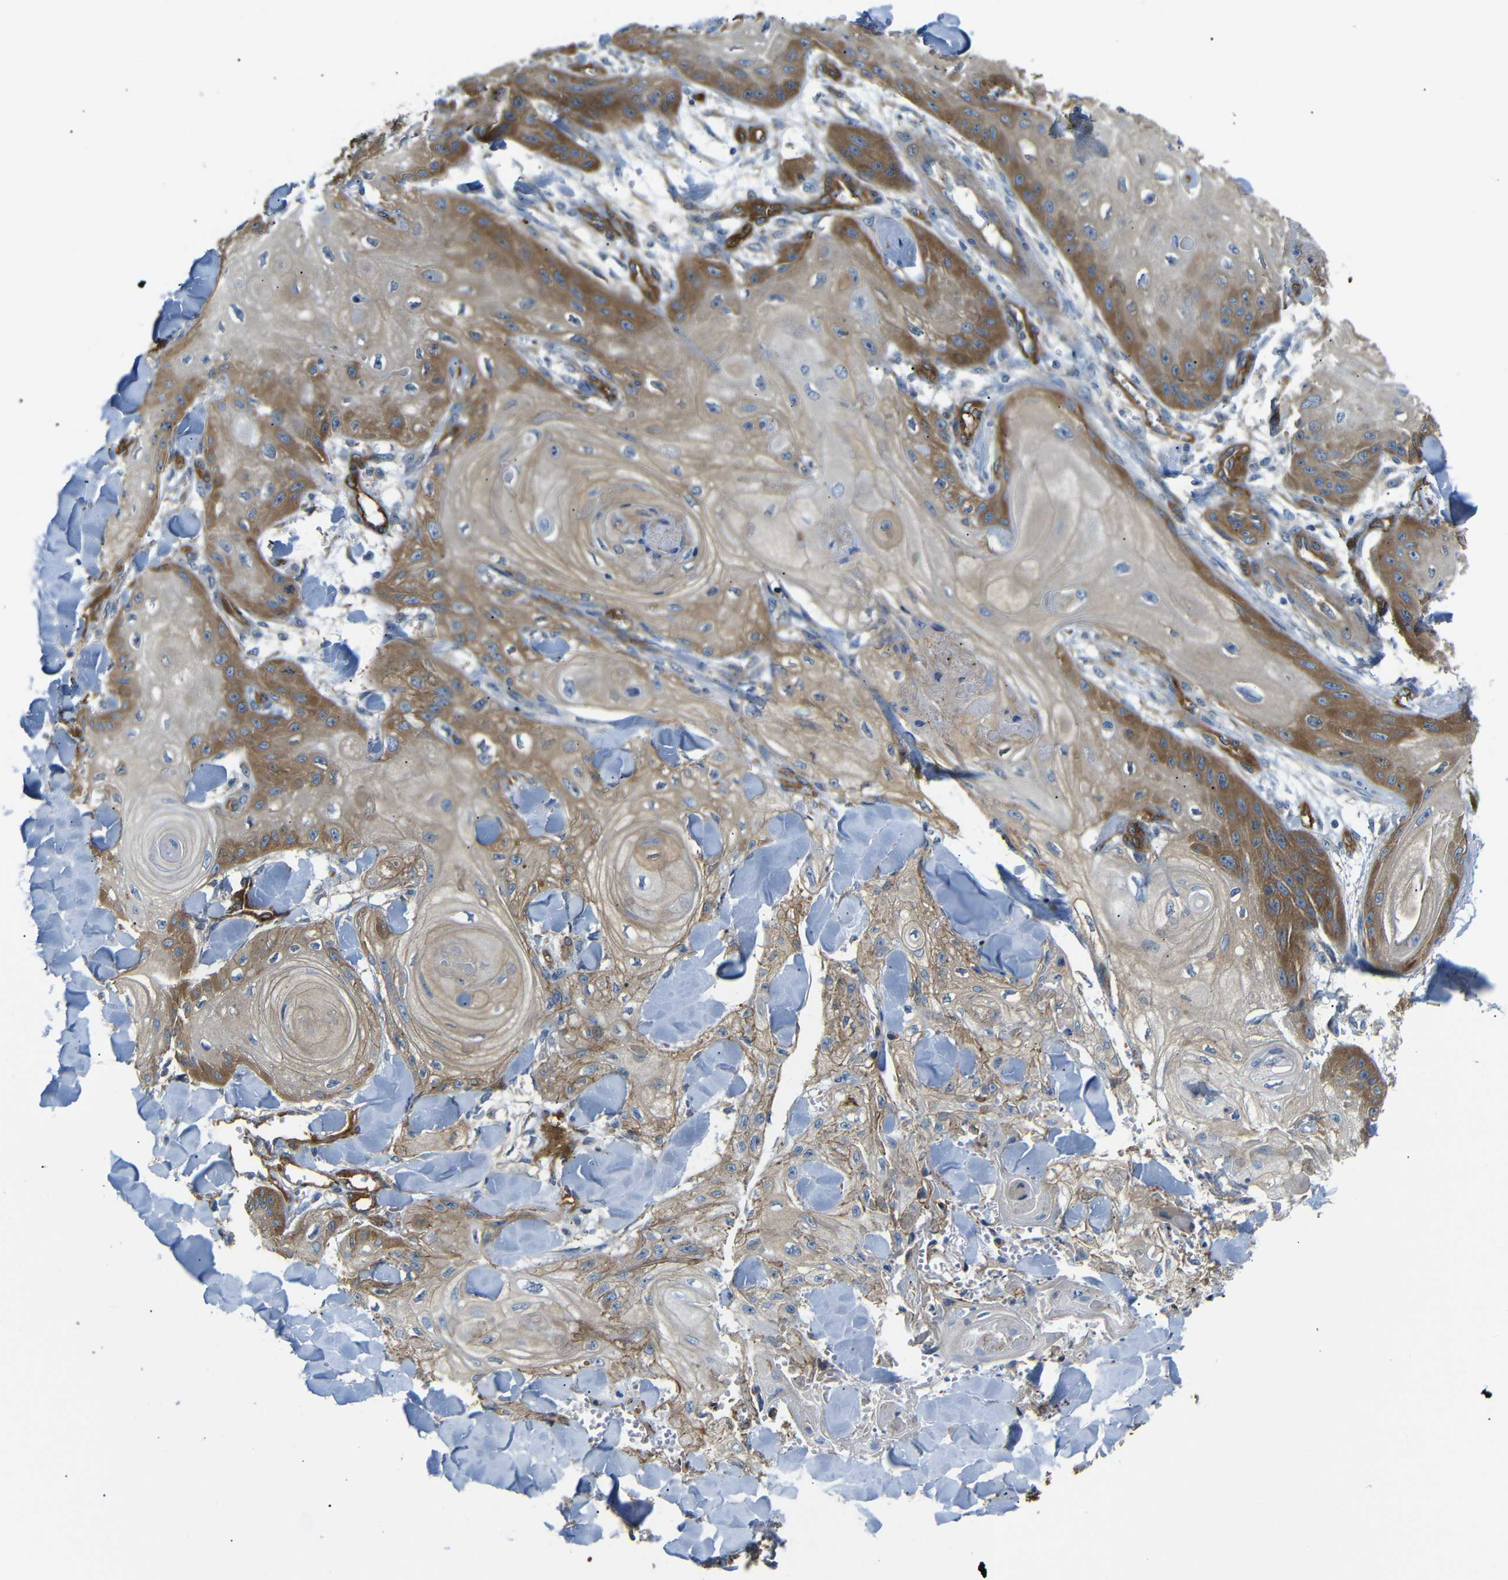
{"staining": {"intensity": "moderate", "quantity": ">75%", "location": "cytoplasmic/membranous"}, "tissue": "skin cancer", "cell_type": "Tumor cells", "image_type": "cancer", "snomed": [{"axis": "morphology", "description": "Squamous cell carcinoma, NOS"}, {"axis": "topography", "description": "Skin"}], "caption": "Tumor cells reveal medium levels of moderate cytoplasmic/membranous positivity in about >75% of cells in skin cancer (squamous cell carcinoma).", "gene": "MYO1B", "patient": {"sex": "male", "age": 74}}